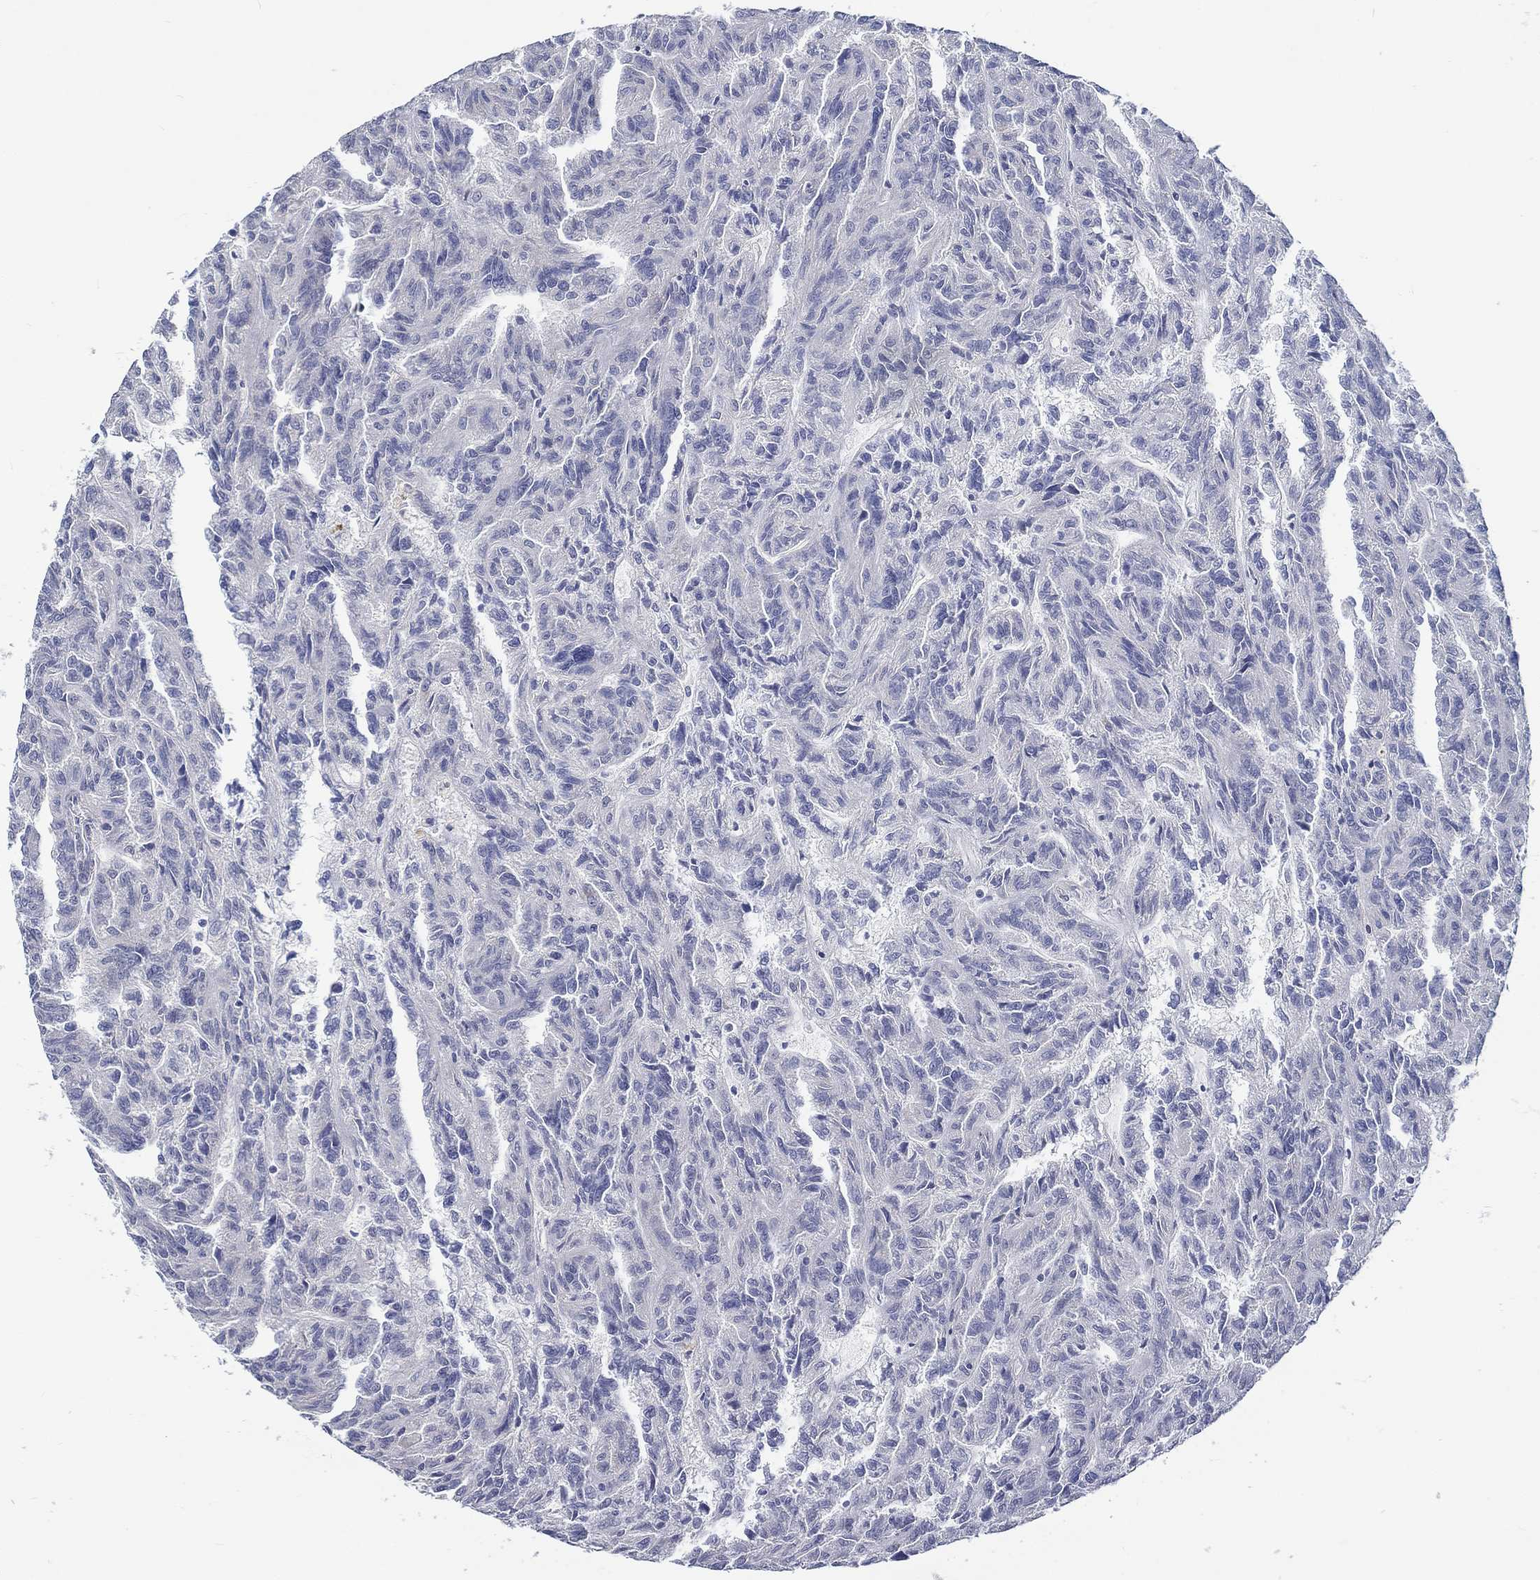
{"staining": {"intensity": "negative", "quantity": "none", "location": "none"}, "tissue": "renal cancer", "cell_type": "Tumor cells", "image_type": "cancer", "snomed": [{"axis": "morphology", "description": "Adenocarcinoma, NOS"}, {"axis": "topography", "description": "Kidney"}], "caption": "This is an IHC histopathology image of human renal adenocarcinoma. There is no positivity in tumor cells.", "gene": "MYBPC1", "patient": {"sex": "male", "age": 79}}